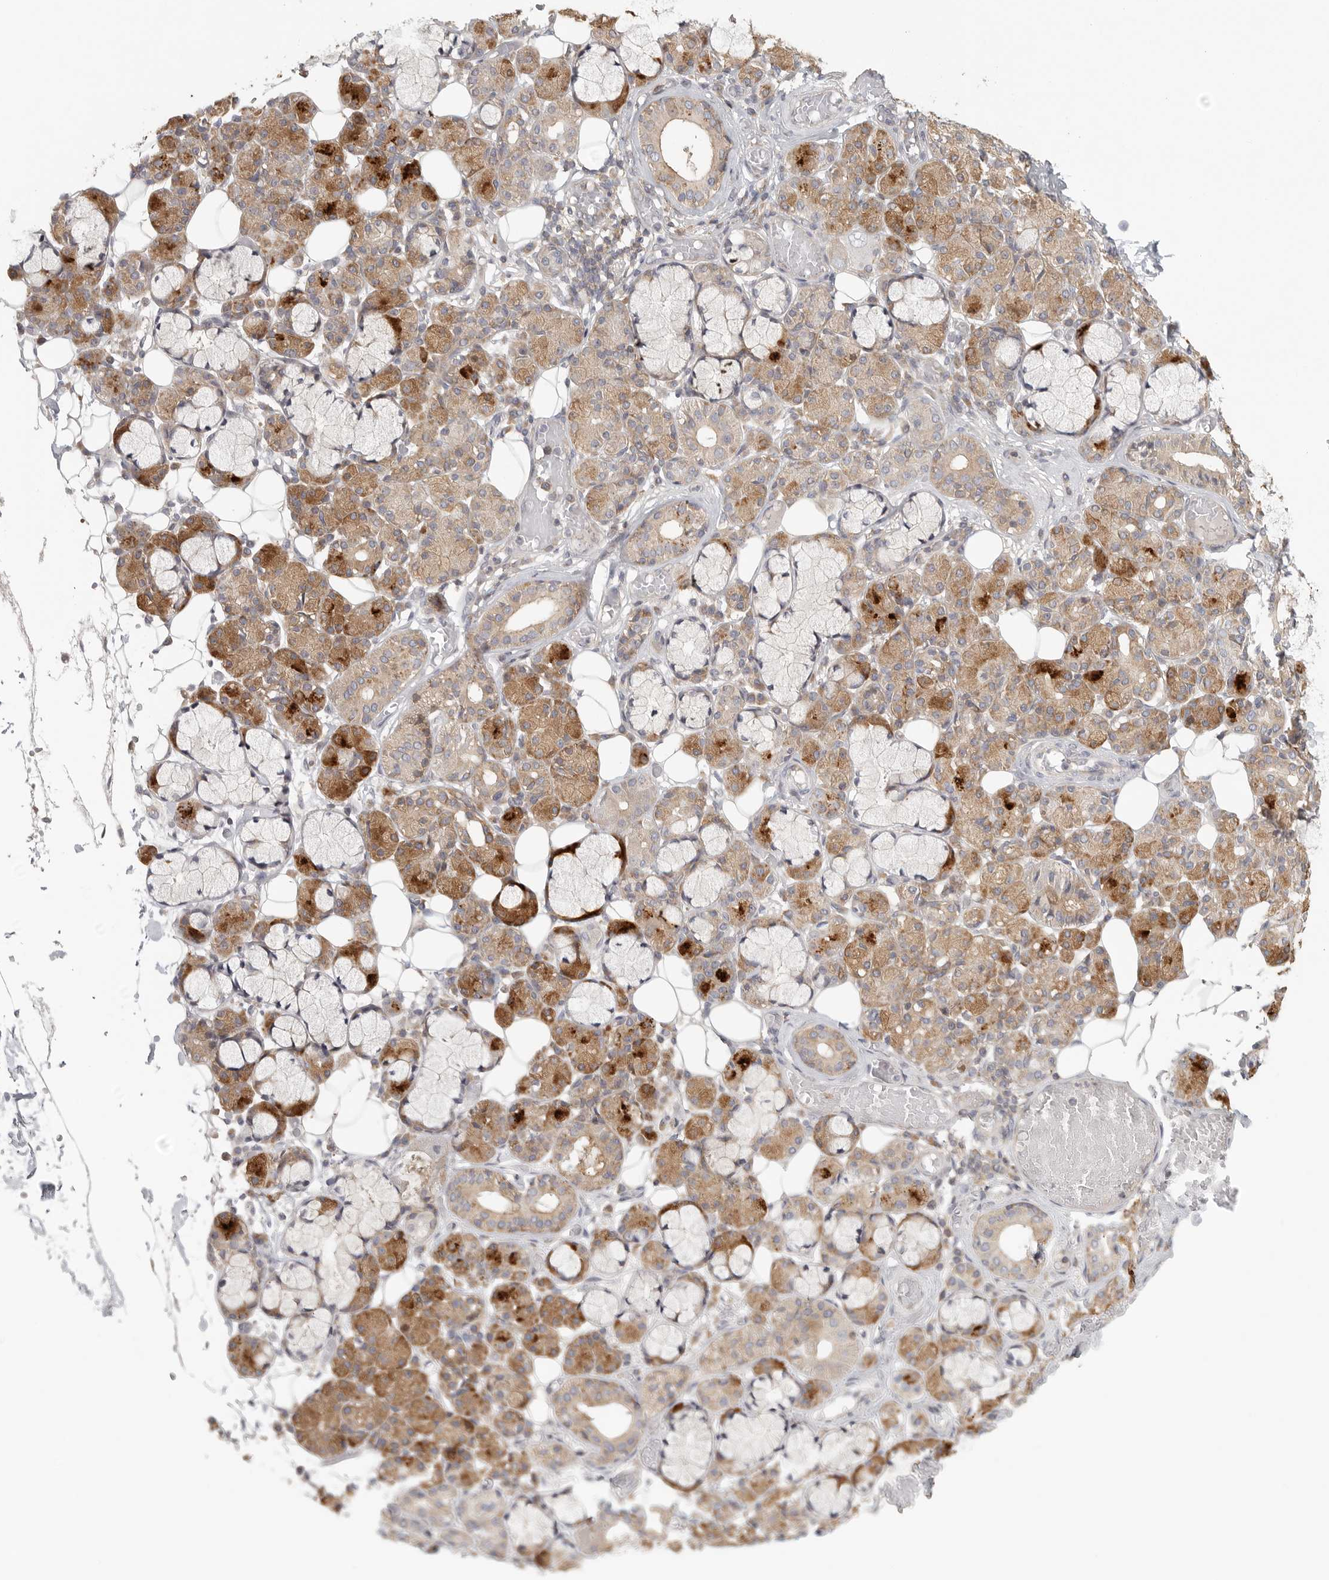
{"staining": {"intensity": "strong", "quantity": ">75%", "location": "cytoplasmic/membranous"}, "tissue": "salivary gland", "cell_type": "Glandular cells", "image_type": "normal", "snomed": [{"axis": "morphology", "description": "Normal tissue, NOS"}, {"axis": "topography", "description": "Salivary gland"}], "caption": "Unremarkable salivary gland shows strong cytoplasmic/membranous staining in about >75% of glandular cells, visualized by immunohistochemistry.", "gene": "HDAC6", "patient": {"sex": "male", "age": 63}}